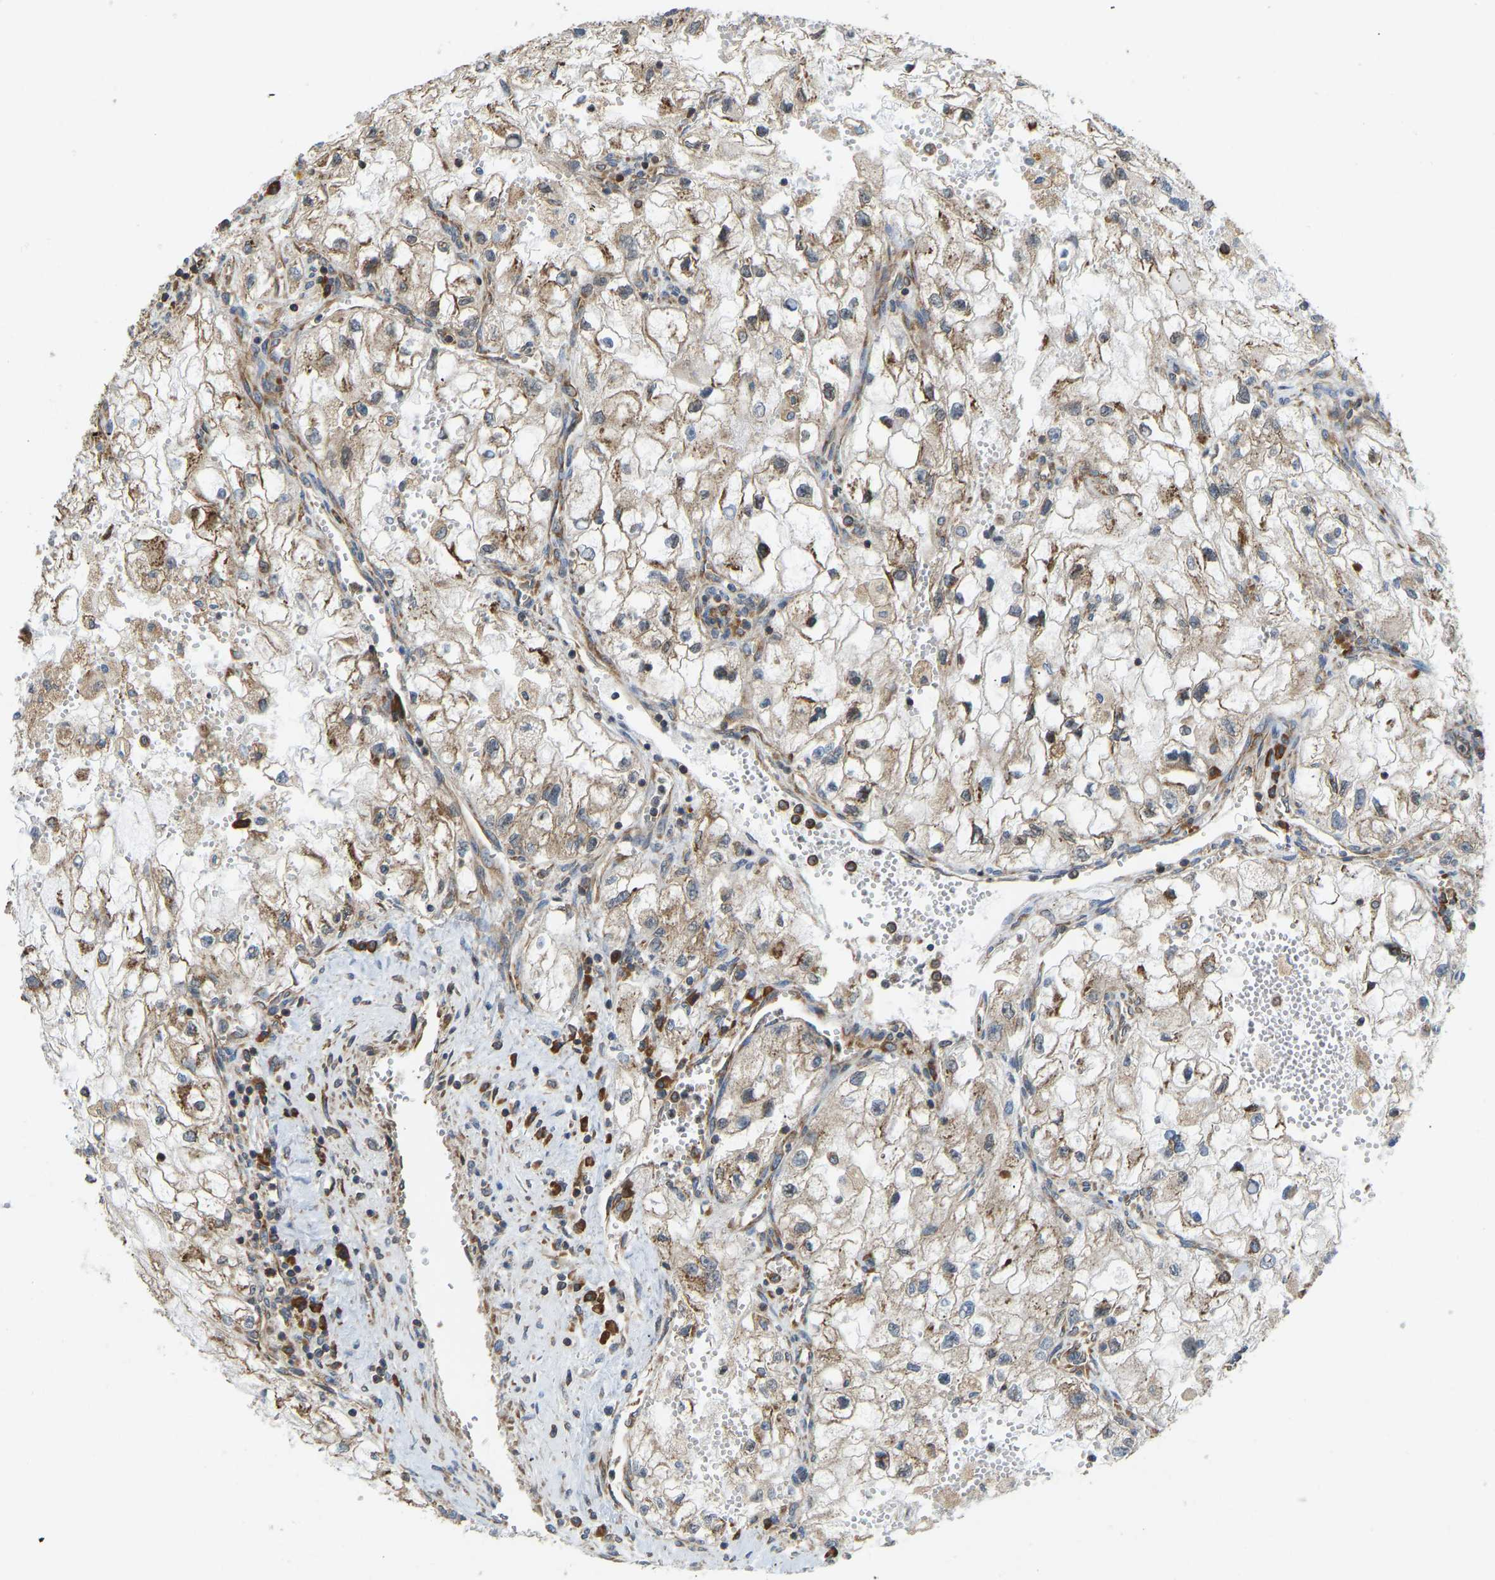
{"staining": {"intensity": "moderate", "quantity": ">75%", "location": "cytoplasmic/membranous"}, "tissue": "renal cancer", "cell_type": "Tumor cells", "image_type": "cancer", "snomed": [{"axis": "morphology", "description": "Adenocarcinoma, NOS"}, {"axis": "topography", "description": "Kidney"}], "caption": "DAB immunohistochemical staining of human renal adenocarcinoma exhibits moderate cytoplasmic/membranous protein expression in about >75% of tumor cells. The protein is shown in brown color, while the nuclei are stained blue.", "gene": "RPS6KB2", "patient": {"sex": "female", "age": 70}}